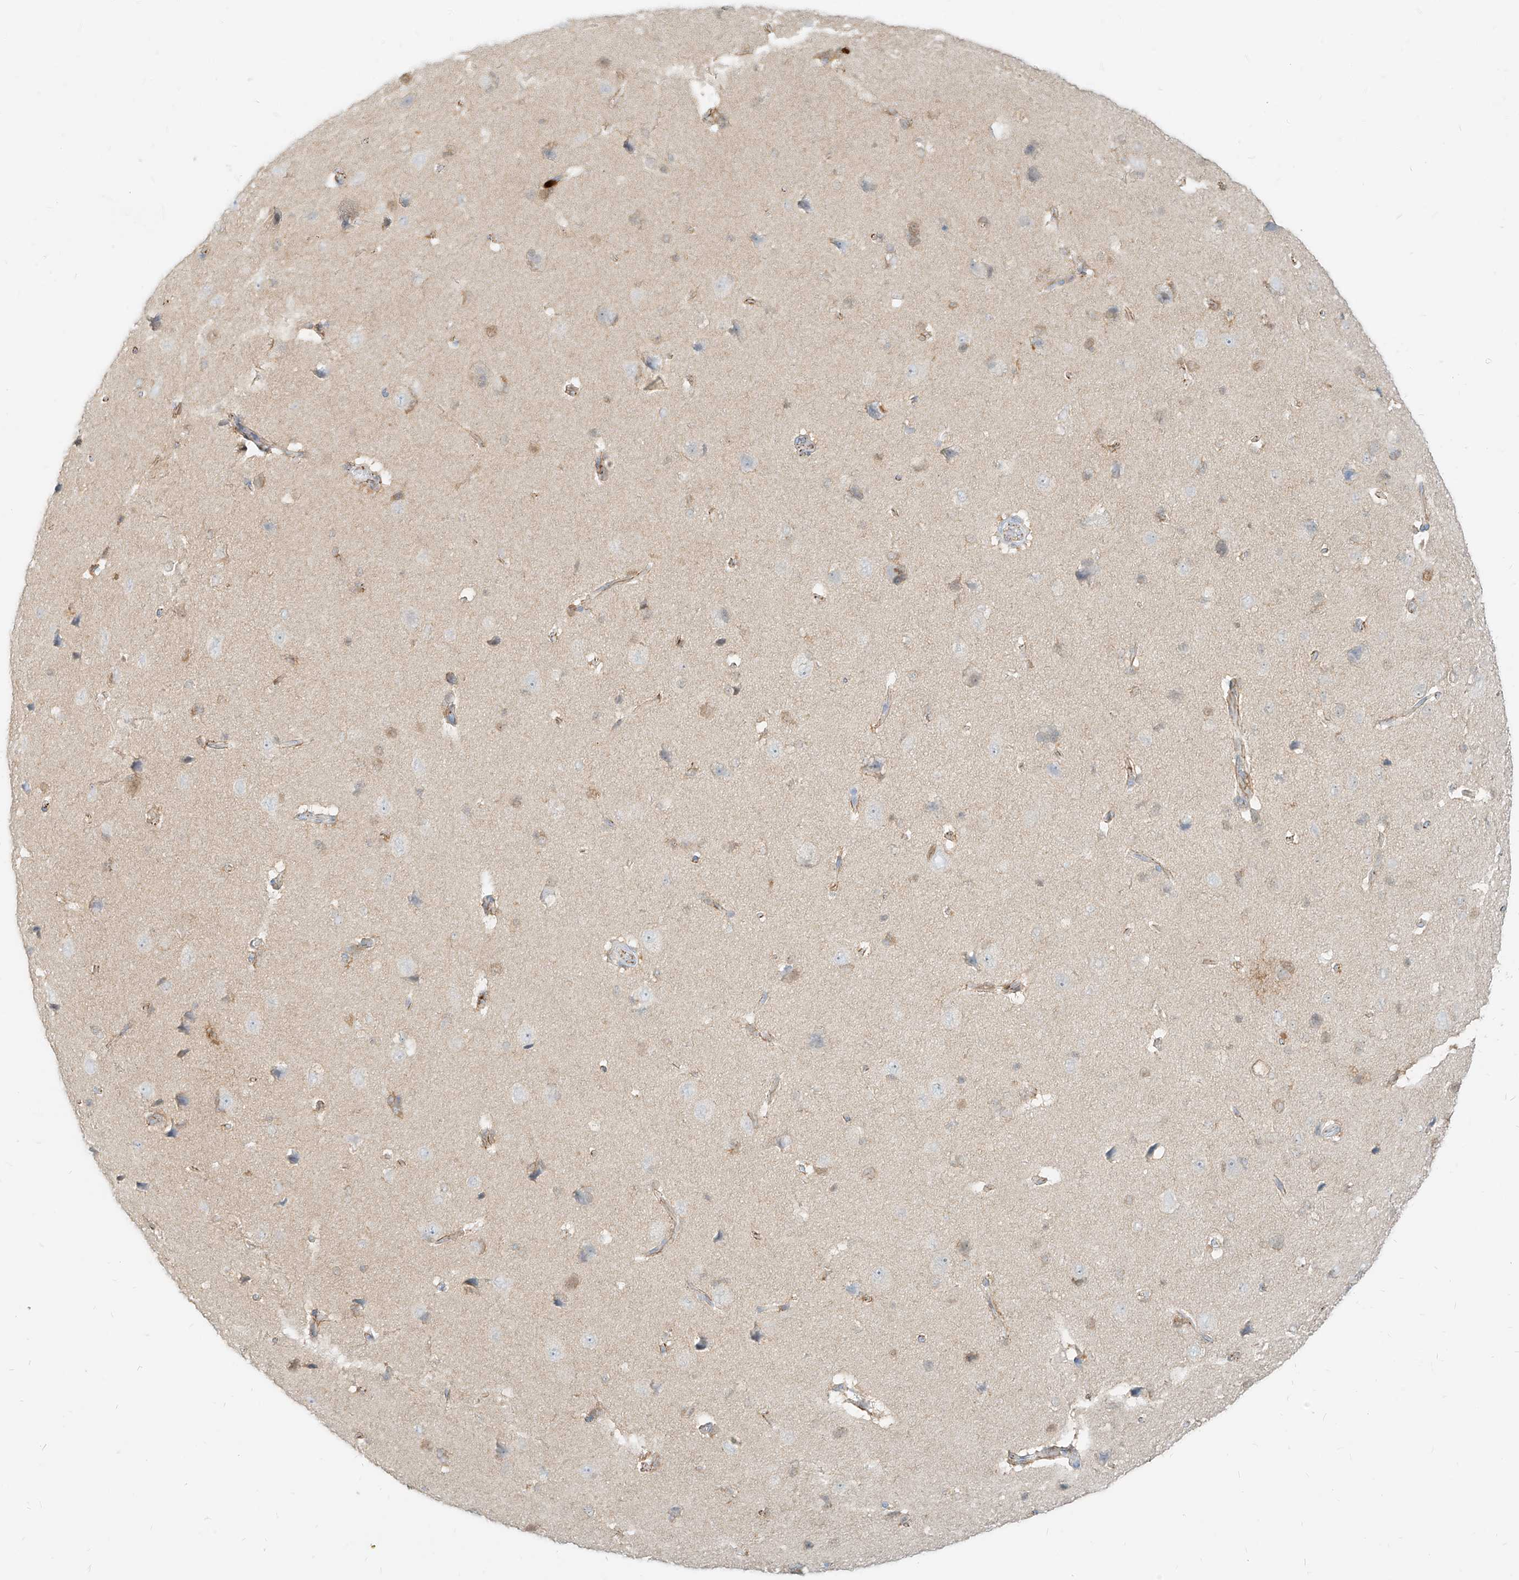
{"staining": {"intensity": "weak", "quantity": ">75%", "location": "cytoplasmic/membranous"}, "tissue": "cerebral cortex", "cell_type": "Endothelial cells", "image_type": "normal", "snomed": [{"axis": "morphology", "description": "Normal tissue, NOS"}, {"axis": "topography", "description": "Cerebral cortex"}], "caption": "Endothelial cells display low levels of weak cytoplasmic/membranous expression in approximately >75% of cells in unremarkable human cerebral cortex.", "gene": "PGD", "patient": {"sex": "male", "age": 62}}